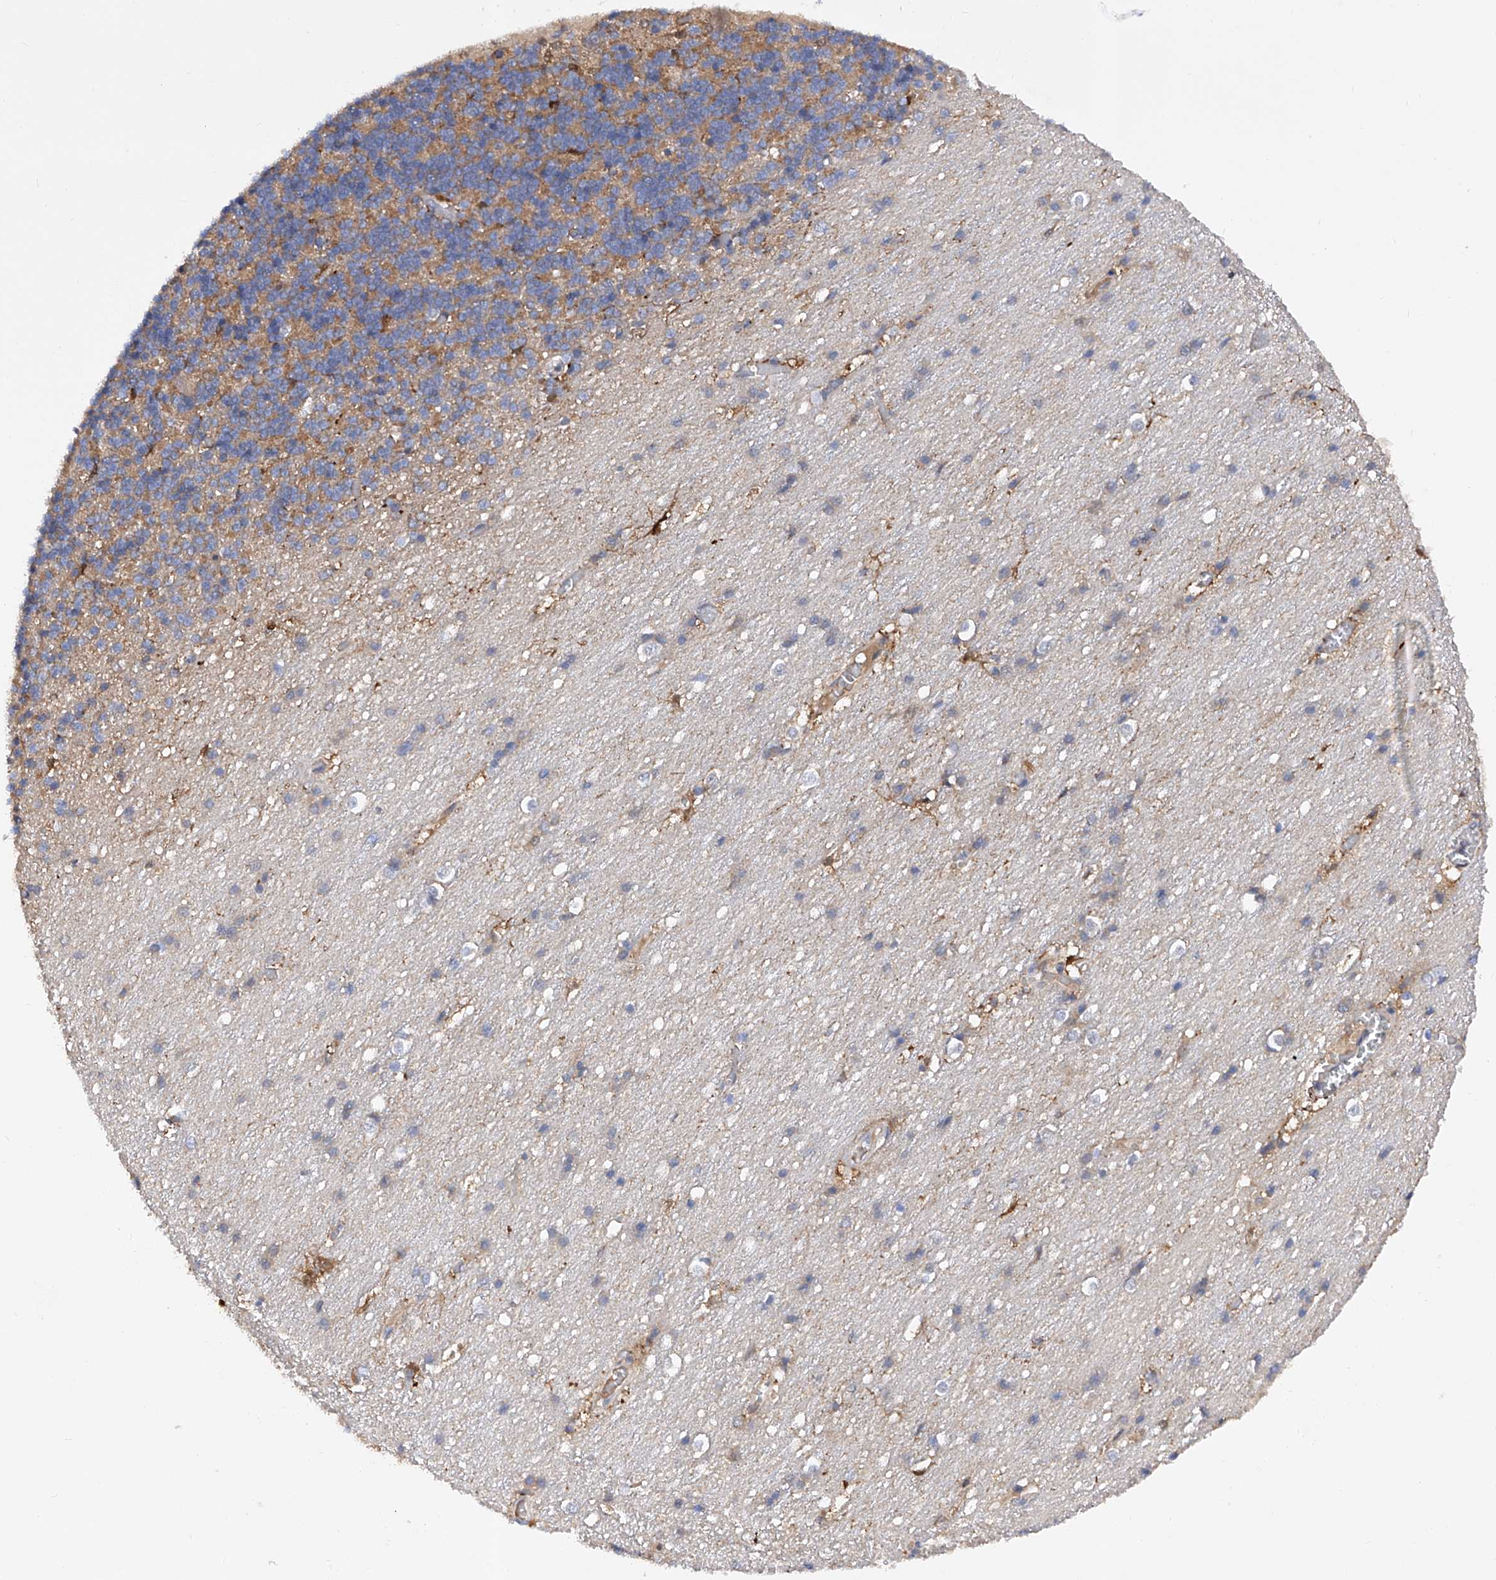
{"staining": {"intensity": "moderate", "quantity": "<25%", "location": "cytoplasmic/membranous"}, "tissue": "cerebellum", "cell_type": "Cells in granular layer", "image_type": "normal", "snomed": [{"axis": "morphology", "description": "Normal tissue, NOS"}, {"axis": "topography", "description": "Cerebellum"}], "caption": "Cerebellum stained with DAB IHC reveals low levels of moderate cytoplasmic/membranous staining in about <25% of cells in granular layer.", "gene": "SPATA20", "patient": {"sex": "male", "age": 37}}